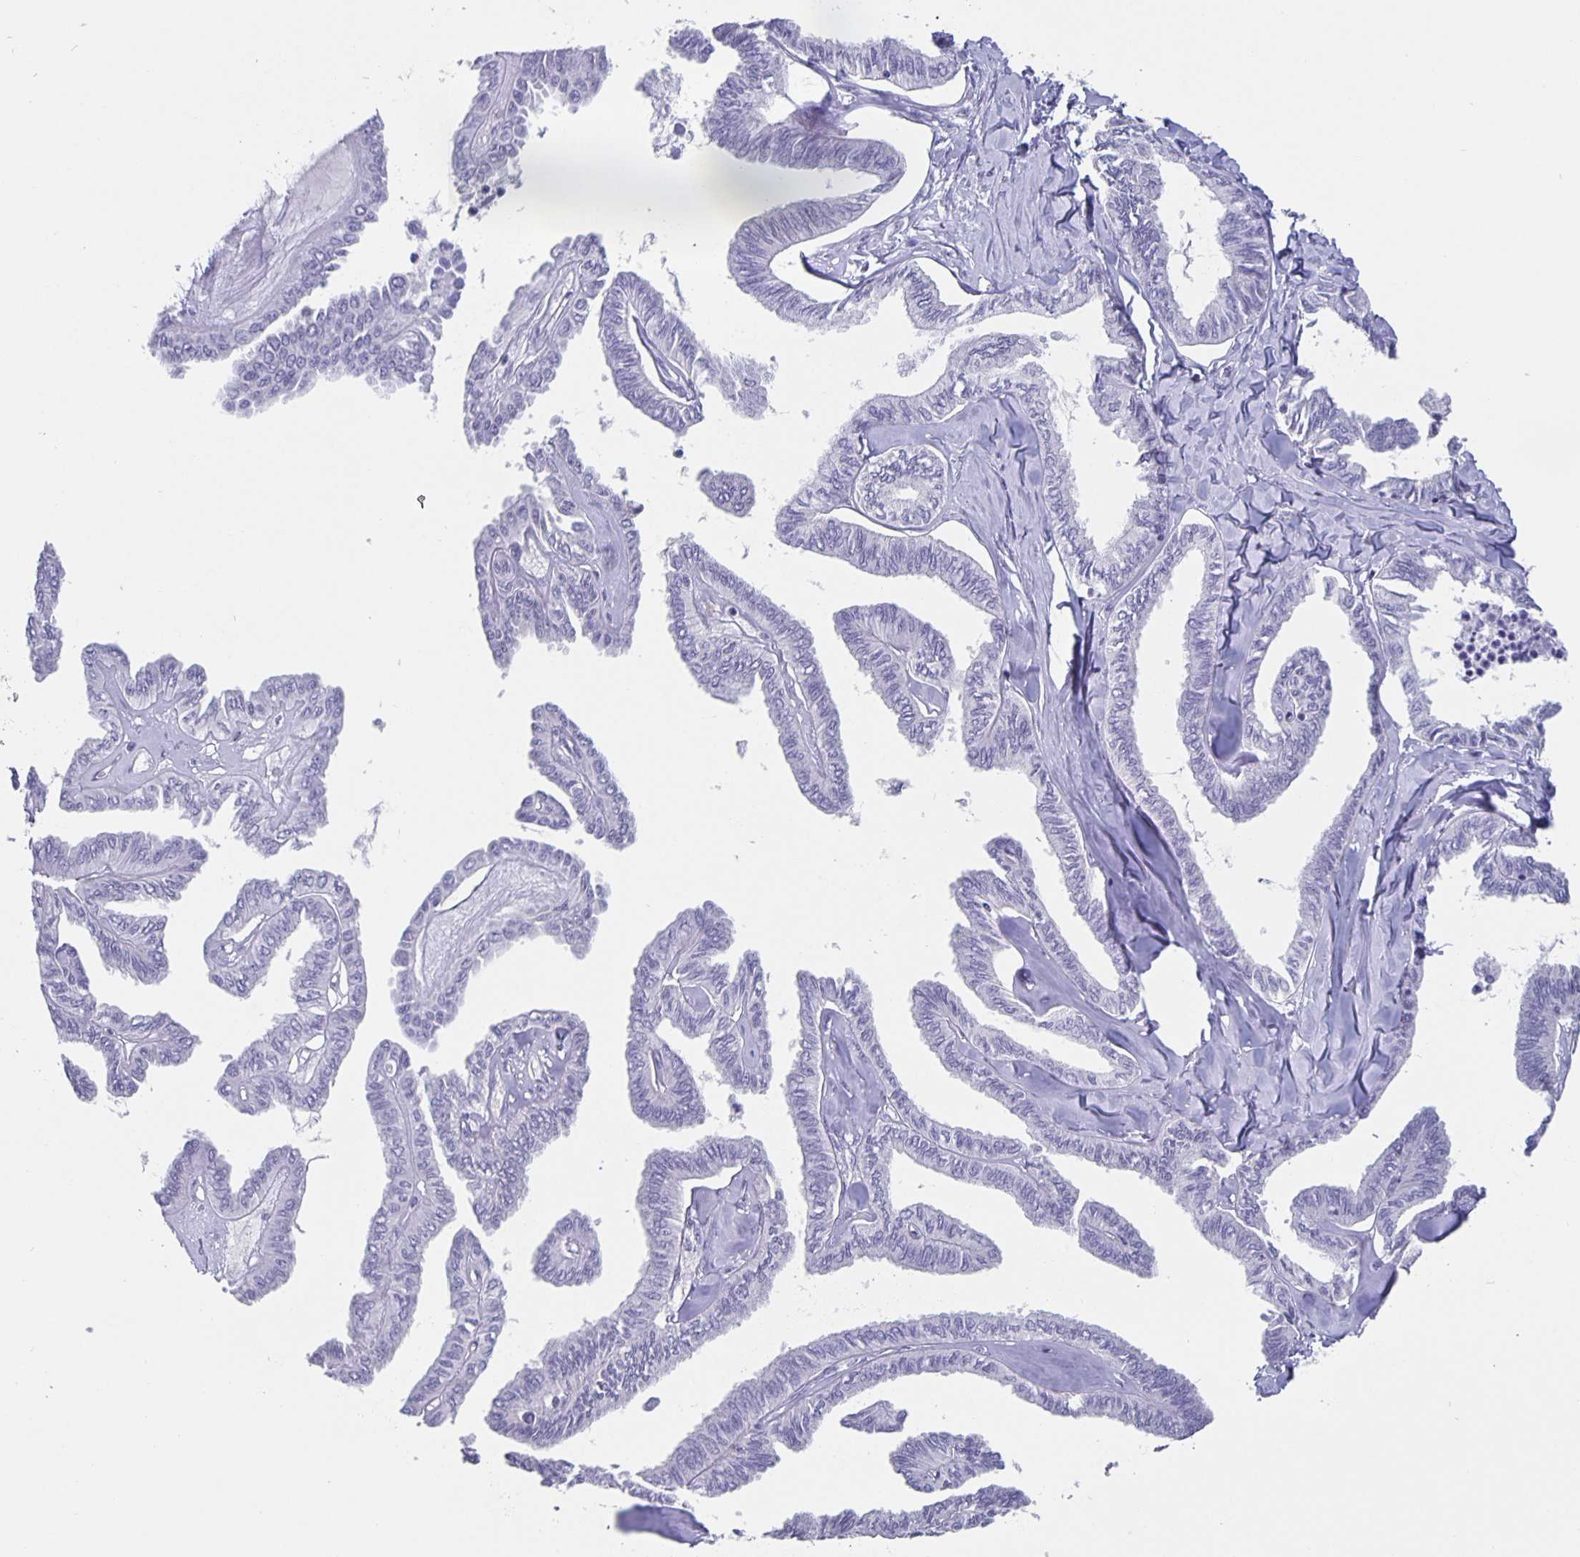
{"staining": {"intensity": "negative", "quantity": "none", "location": "none"}, "tissue": "ovarian cancer", "cell_type": "Tumor cells", "image_type": "cancer", "snomed": [{"axis": "morphology", "description": "Carcinoma, endometroid"}, {"axis": "topography", "description": "Ovary"}], "caption": "Tumor cells show no significant expression in ovarian cancer.", "gene": "SATB2", "patient": {"sex": "female", "age": 70}}